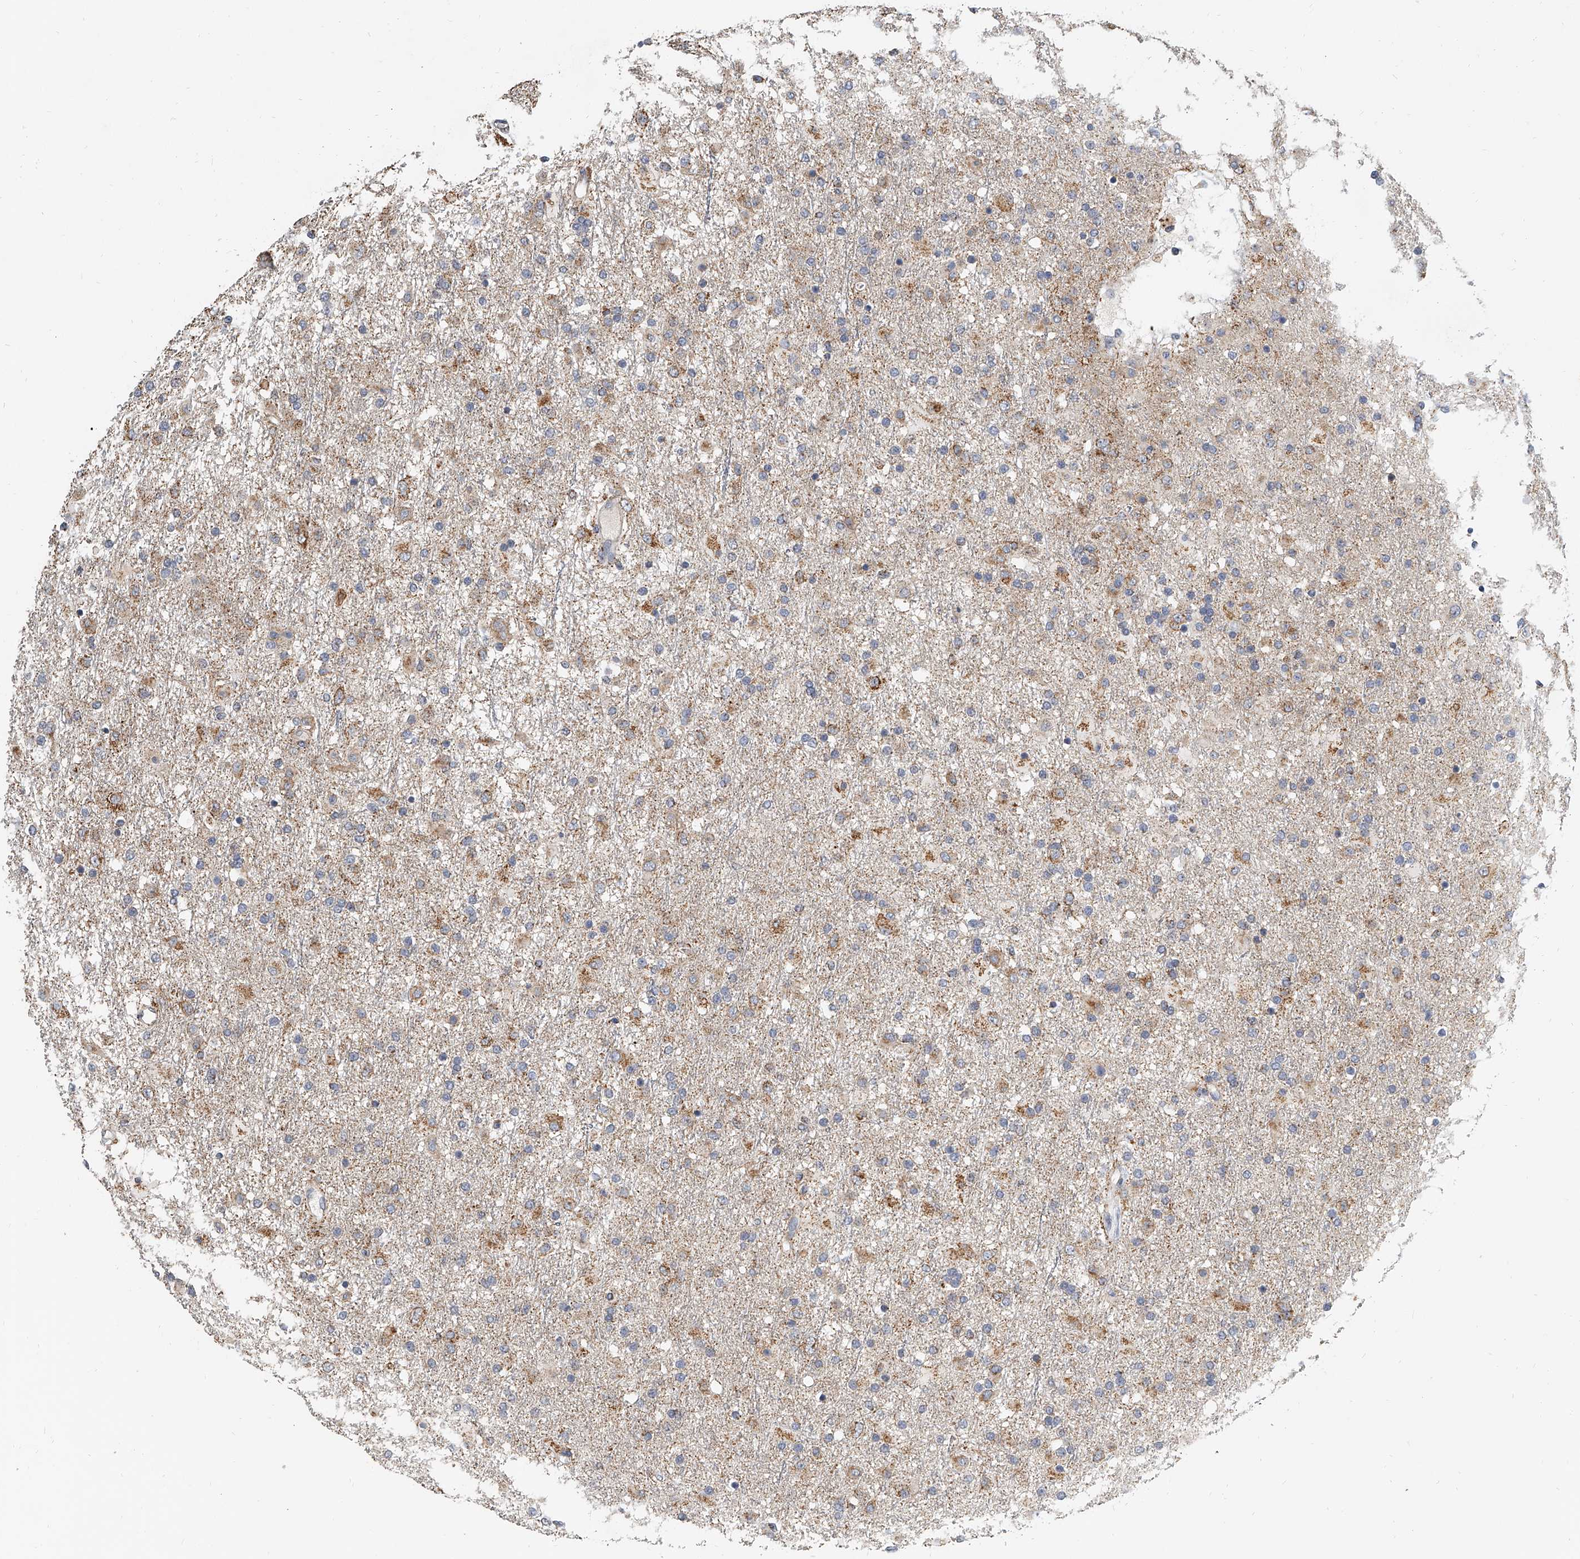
{"staining": {"intensity": "moderate", "quantity": "25%-75%", "location": "cytoplasmic/membranous"}, "tissue": "glioma", "cell_type": "Tumor cells", "image_type": "cancer", "snomed": [{"axis": "morphology", "description": "Glioma, malignant, Low grade"}, {"axis": "topography", "description": "Brain"}], "caption": "Moderate cytoplasmic/membranous positivity is identified in approximately 25%-75% of tumor cells in malignant glioma (low-grade). (DAB (3,3'-diaminobenzidine) IHC, brown staining for protein, blue staining for nuclei).", "gene": "KLHL7", "patient": {"sex": "male", "age": 65}}